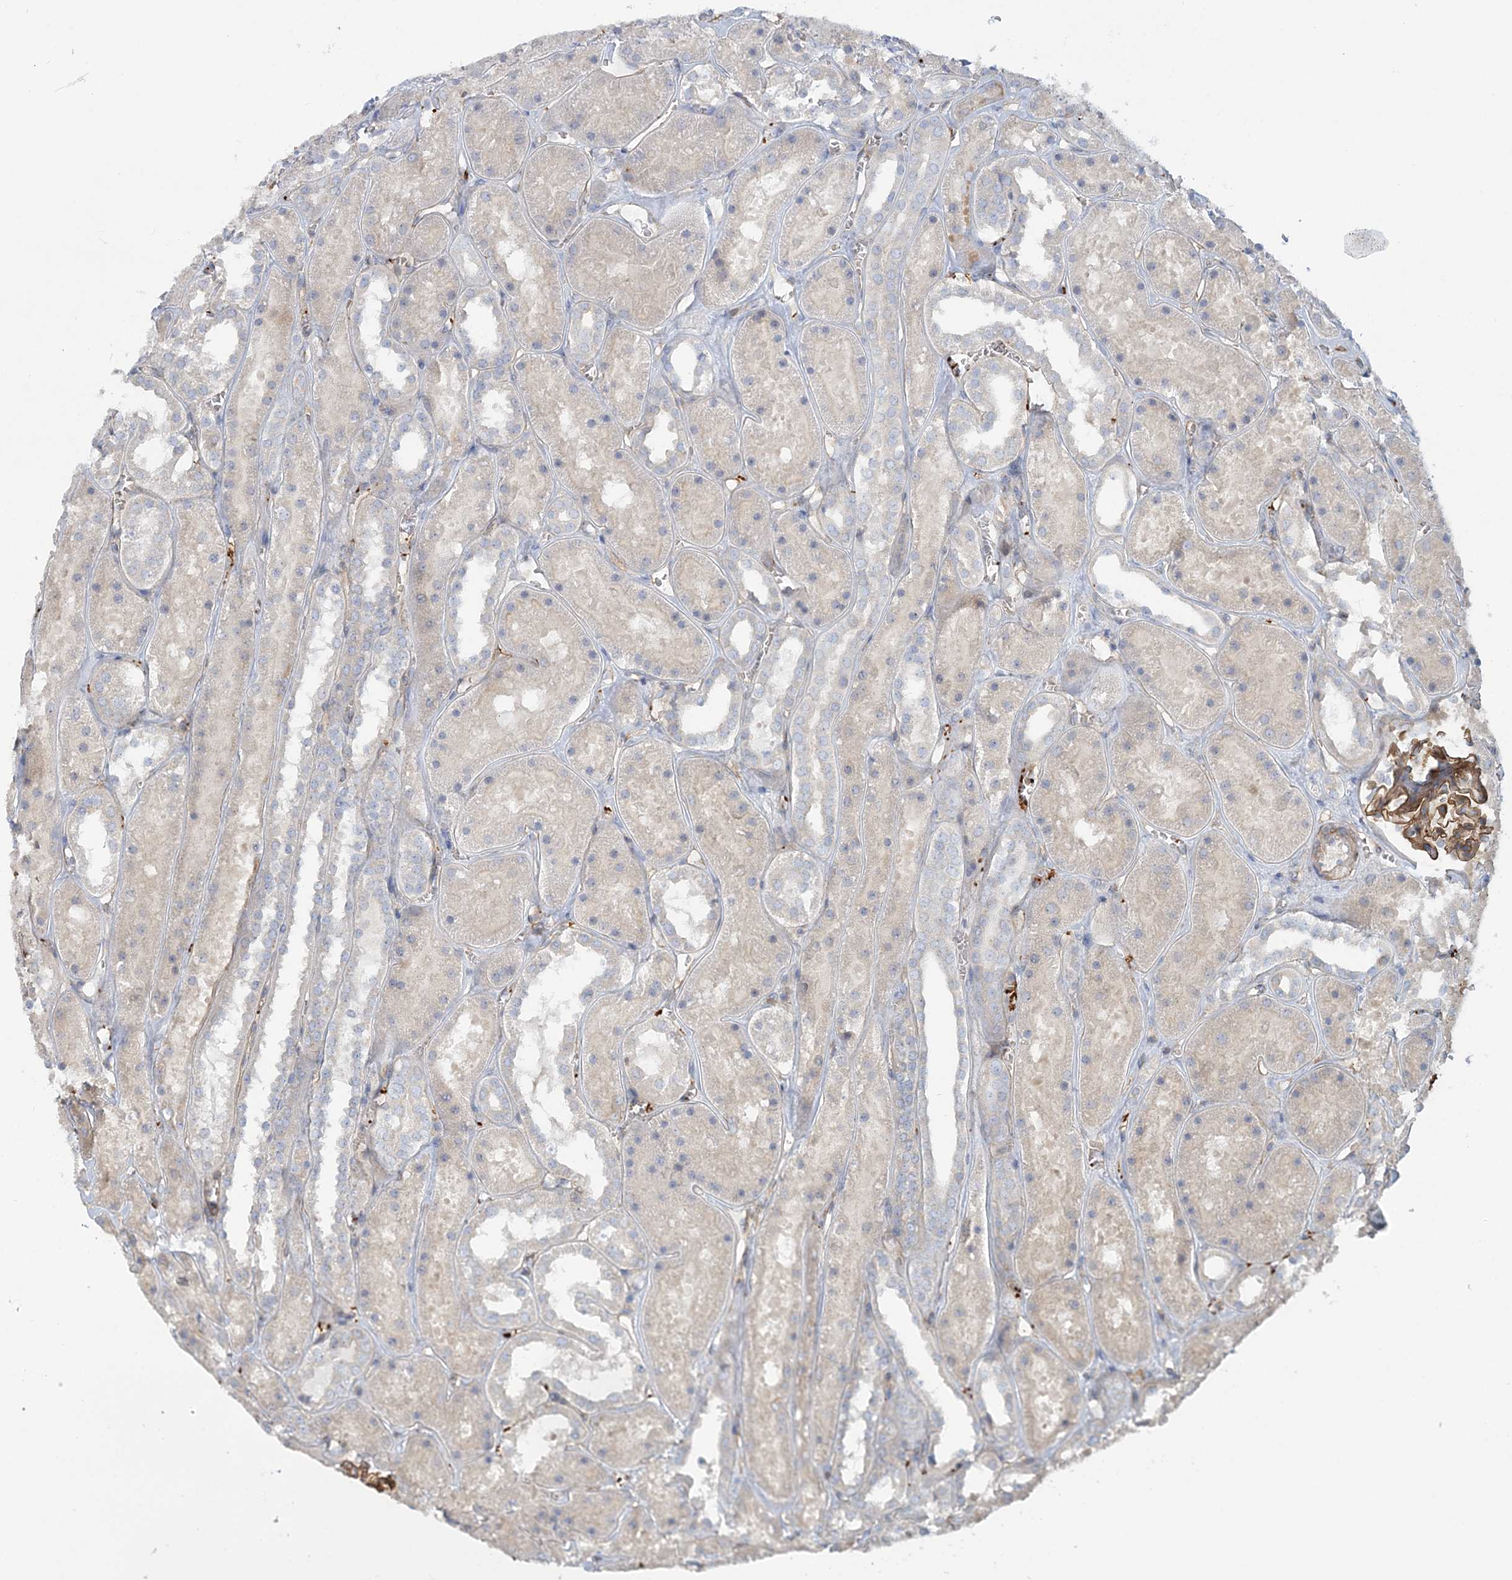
{"staining": {"intensity": "moderate", "quantity": ">75%", "location": "cytoplasmic/membranous"}, "tissue": "kidney", "cell_type": "Cells in glomeruli", "image_type": "normal", "snomed": [{"axis": "morphology", "description": "Normal tissue, NOS"}, {"axis": "topography", "description": "Kidney"}], "caption": "Brown immunohistochemical staining in benign kidney displays moderate cytoplasmic/membranous expression in about >75% of cells in glomeruli.", "gene": "CUEDC2", "patient": {"sex": "female", "age": 41}}